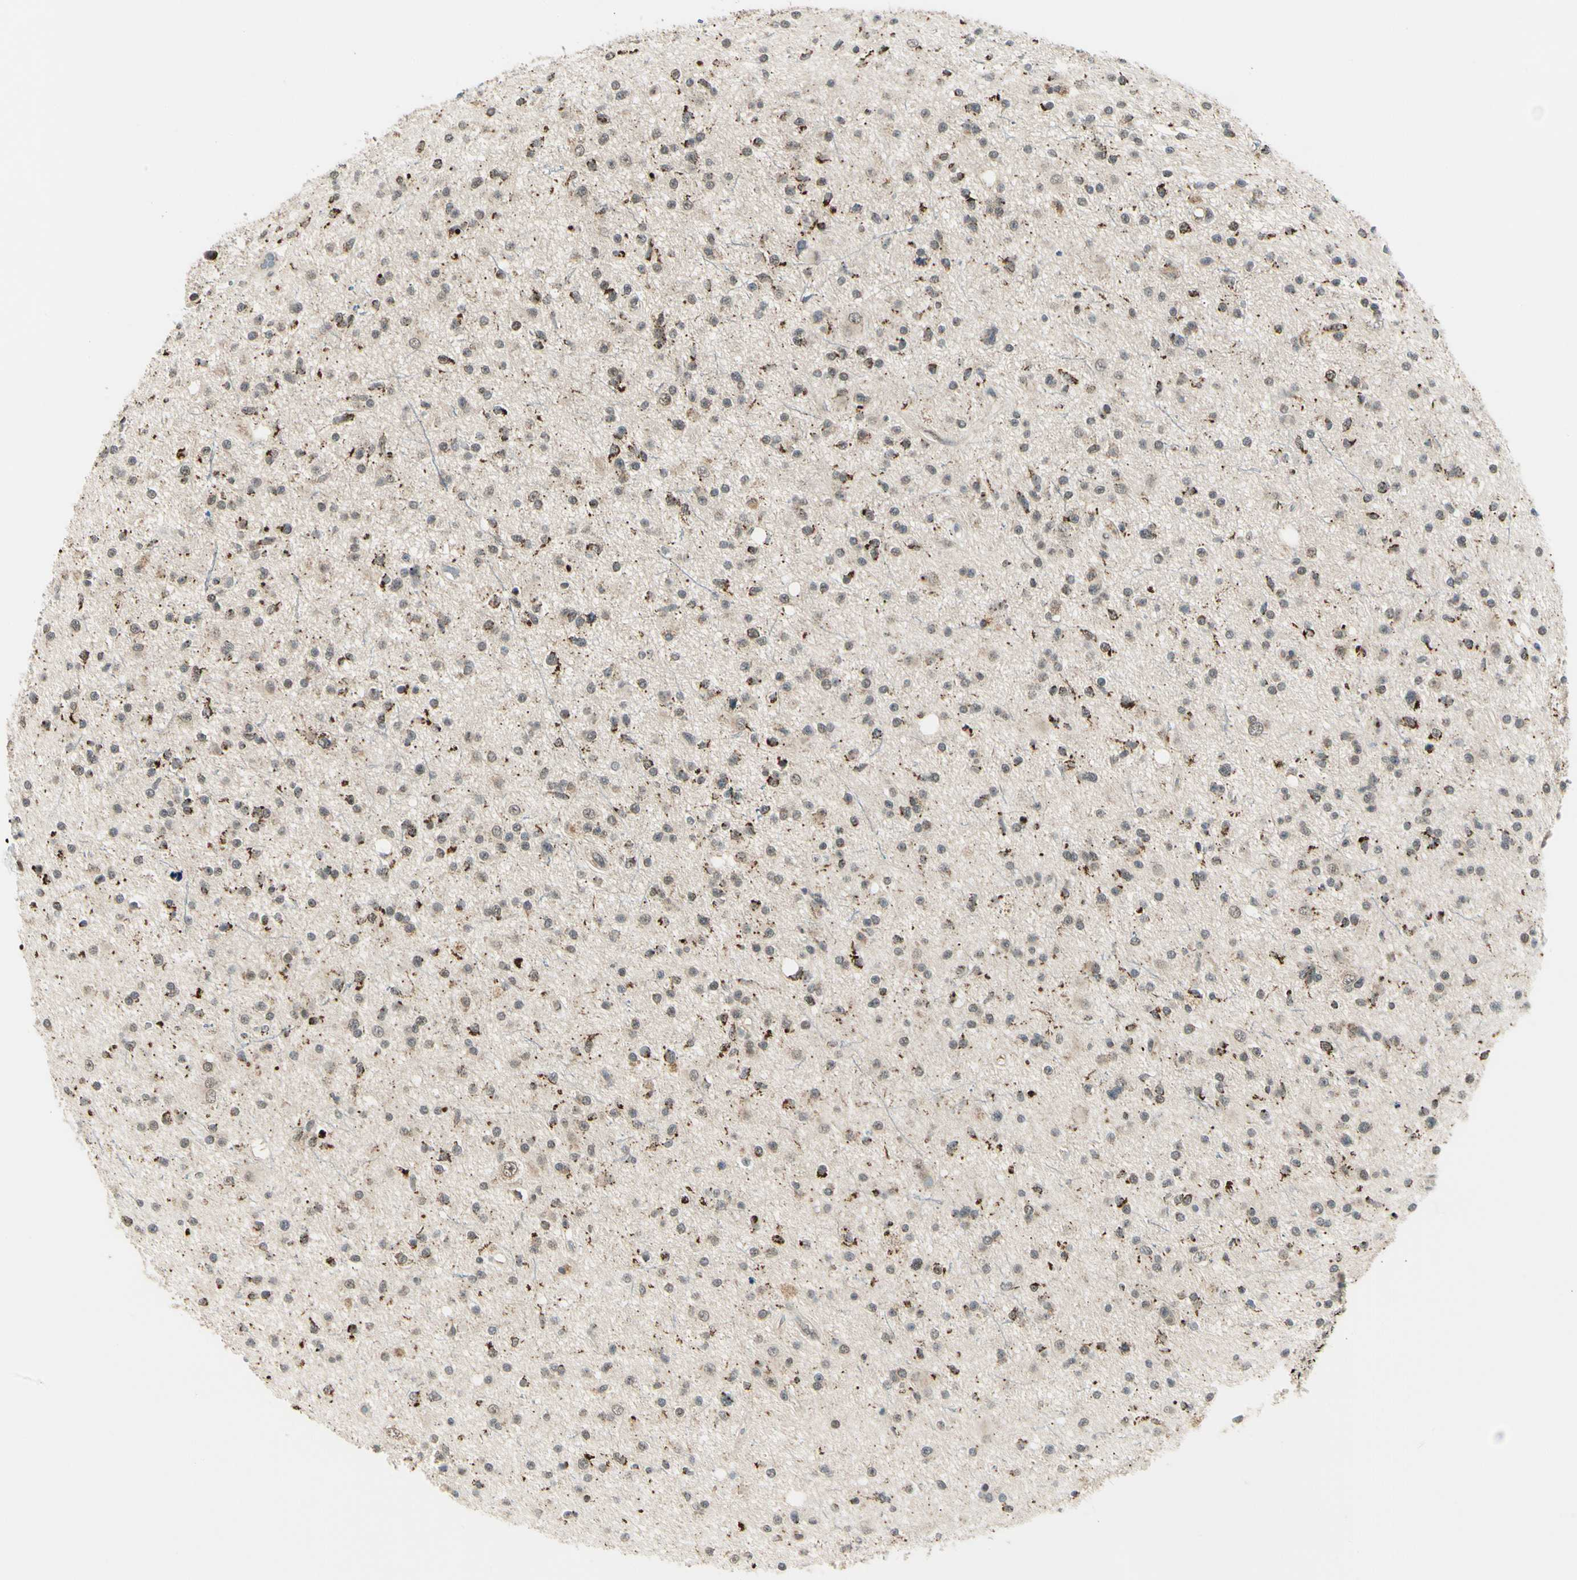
{"staining": {"intensity": "moderate", "quantity": "25%-75%", "location": "cytoplasmic/membranous"}, "tissue": "glioma", "cell_type": "Tumor cells", "image_type": "cancer", "snomed": [{"axis": "morphology", "description": "Glioma, malignant, High grade"}, {"axis": "topography", "description": "Brain"}], "caption": "Human malignant glioma (high-grade) stained for a protein (brown) reveals moderate cytoplasmic/membranous positive expression in about 25%-75% of tumor cells.", "gene": "KHDC4", "patient": {"sex": "male", "age": 33}}